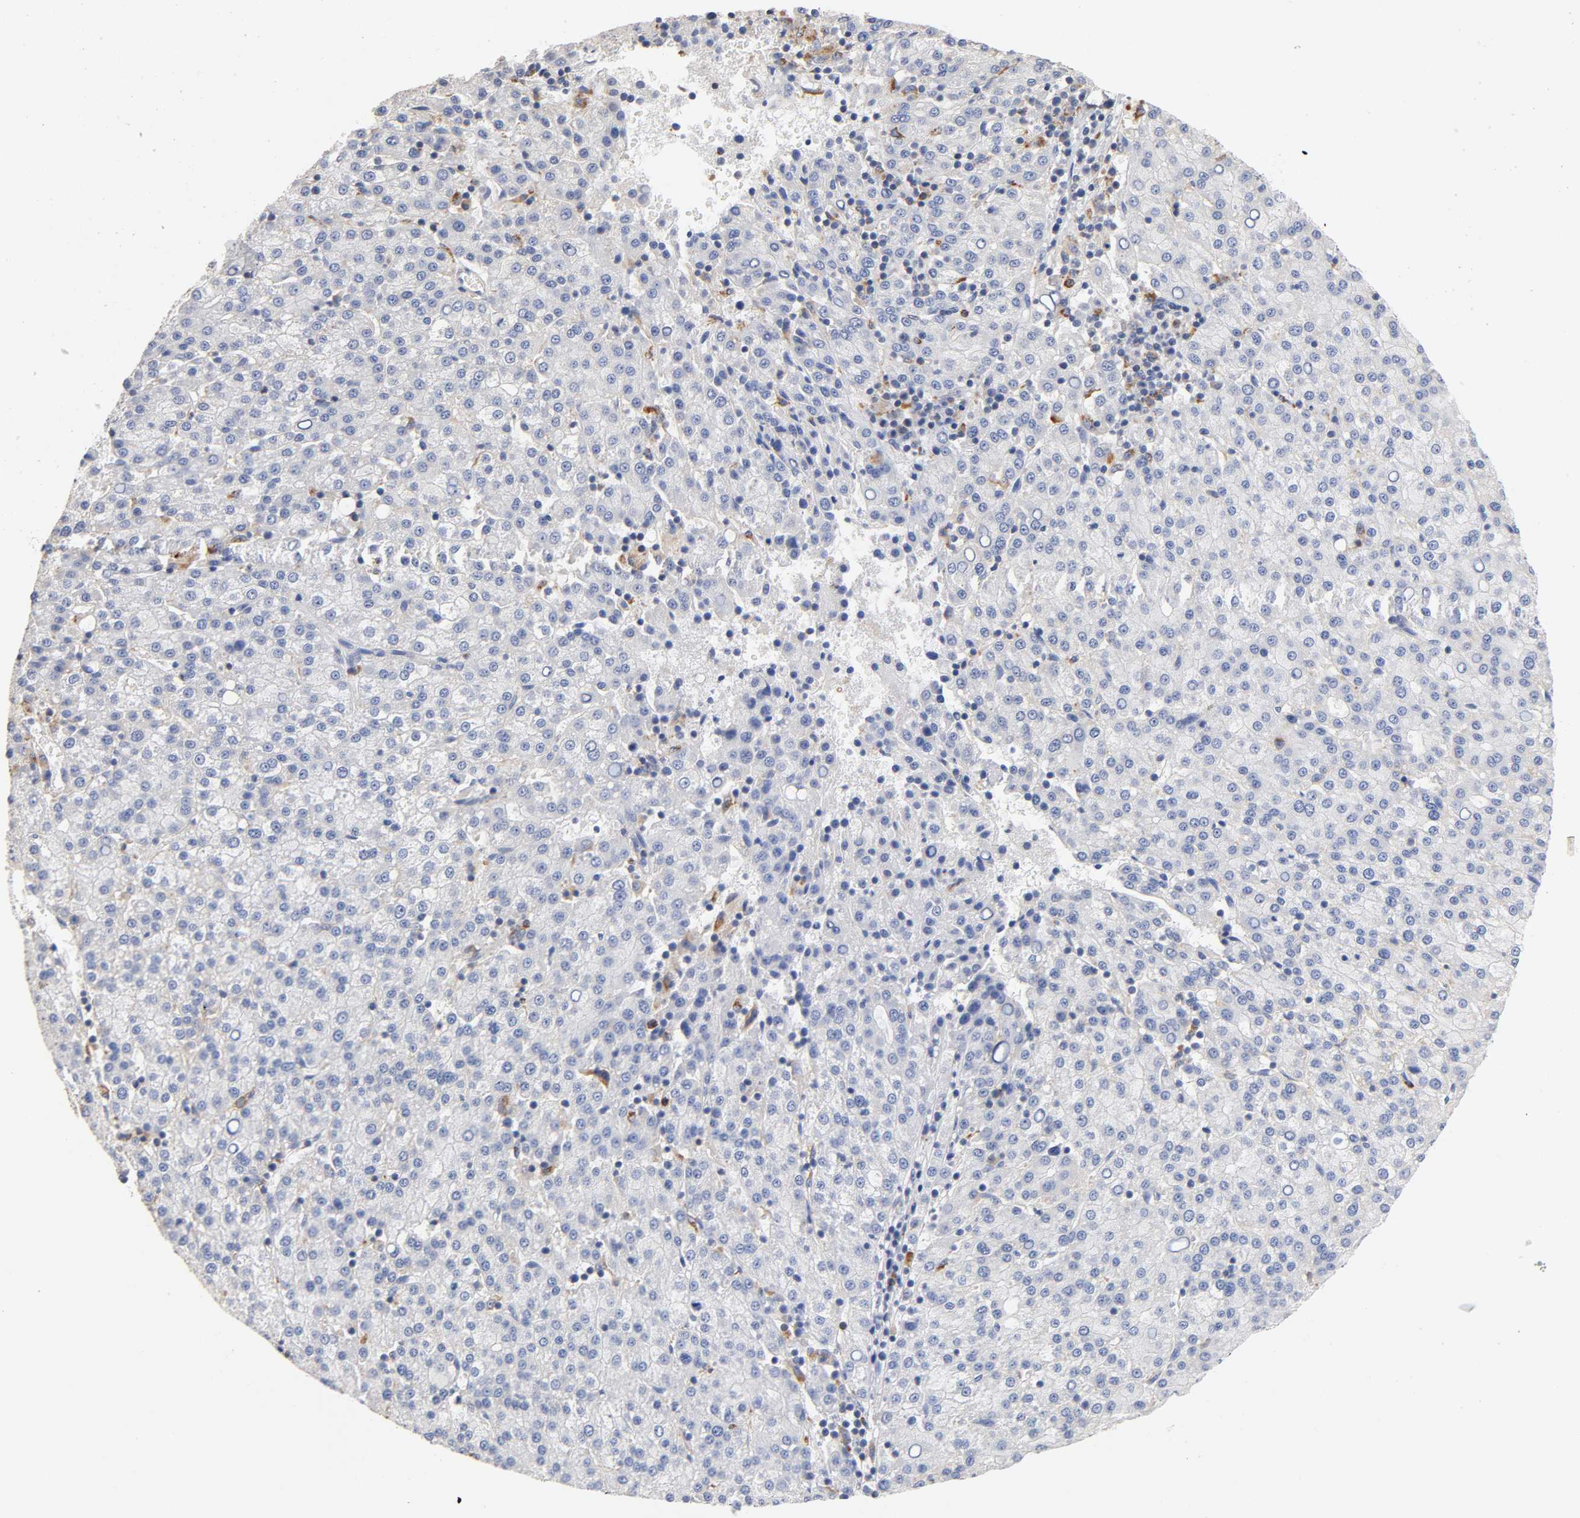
{"staining": {"intensity": "negative", "quantity": "none", "location": "none"}, "tissue": "liver cancer", "cell_type": "Tumor cells", "image_type": "cancer", "snomed": [{"axis": "morphology", "description": "Carcinoma, Hepatocellular, NOS"}, {"axis": "topography", "description": "Liver"}], "caption": "Immunohistochemical staining of liver cancer demonstrates no significant expression in tumor cells.", "gene": "SEMA5A", "patient": {"sex": "female", "age": 58}}